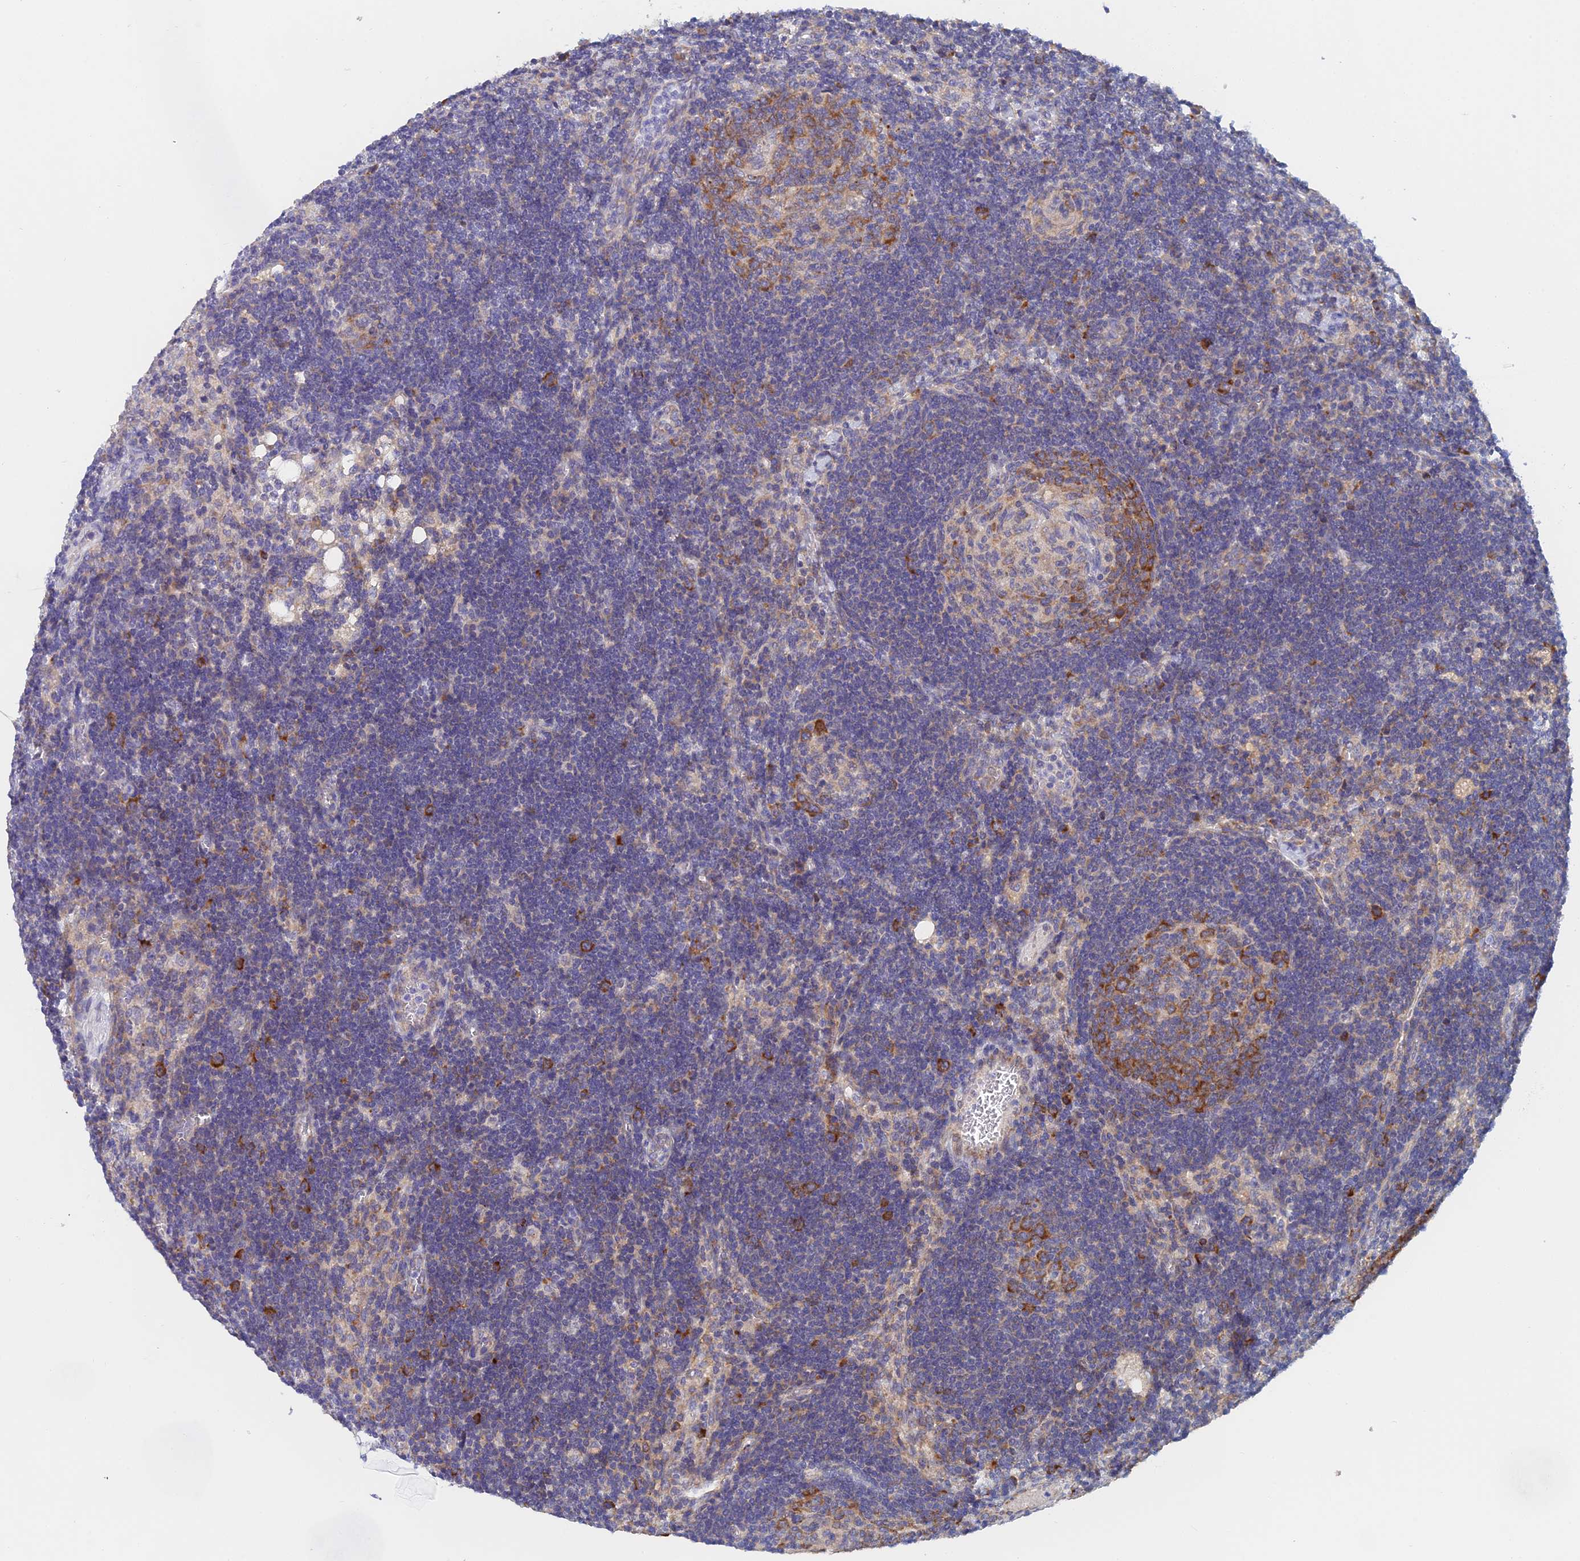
{"staining": {"intensity": "strong", "quantity": "25%-75%", "location": "cytoplasmic/membranous"}, "tissue": "lymph node", "cell_type": "Germinal center cells", "image_type": "normal", "snomed": [{"axis": "morphology", "description": "Normal tissue, NOS"}, {"axis": "topography", "description": "Lymph node"}], "caption": "Unremarkable lymph node reveals strong cytoplasmic/membranous staining in about 25%-75% of germinal center cells.", "gene": "ELOF1", "patient": {"sex": "female", "age": 73}}